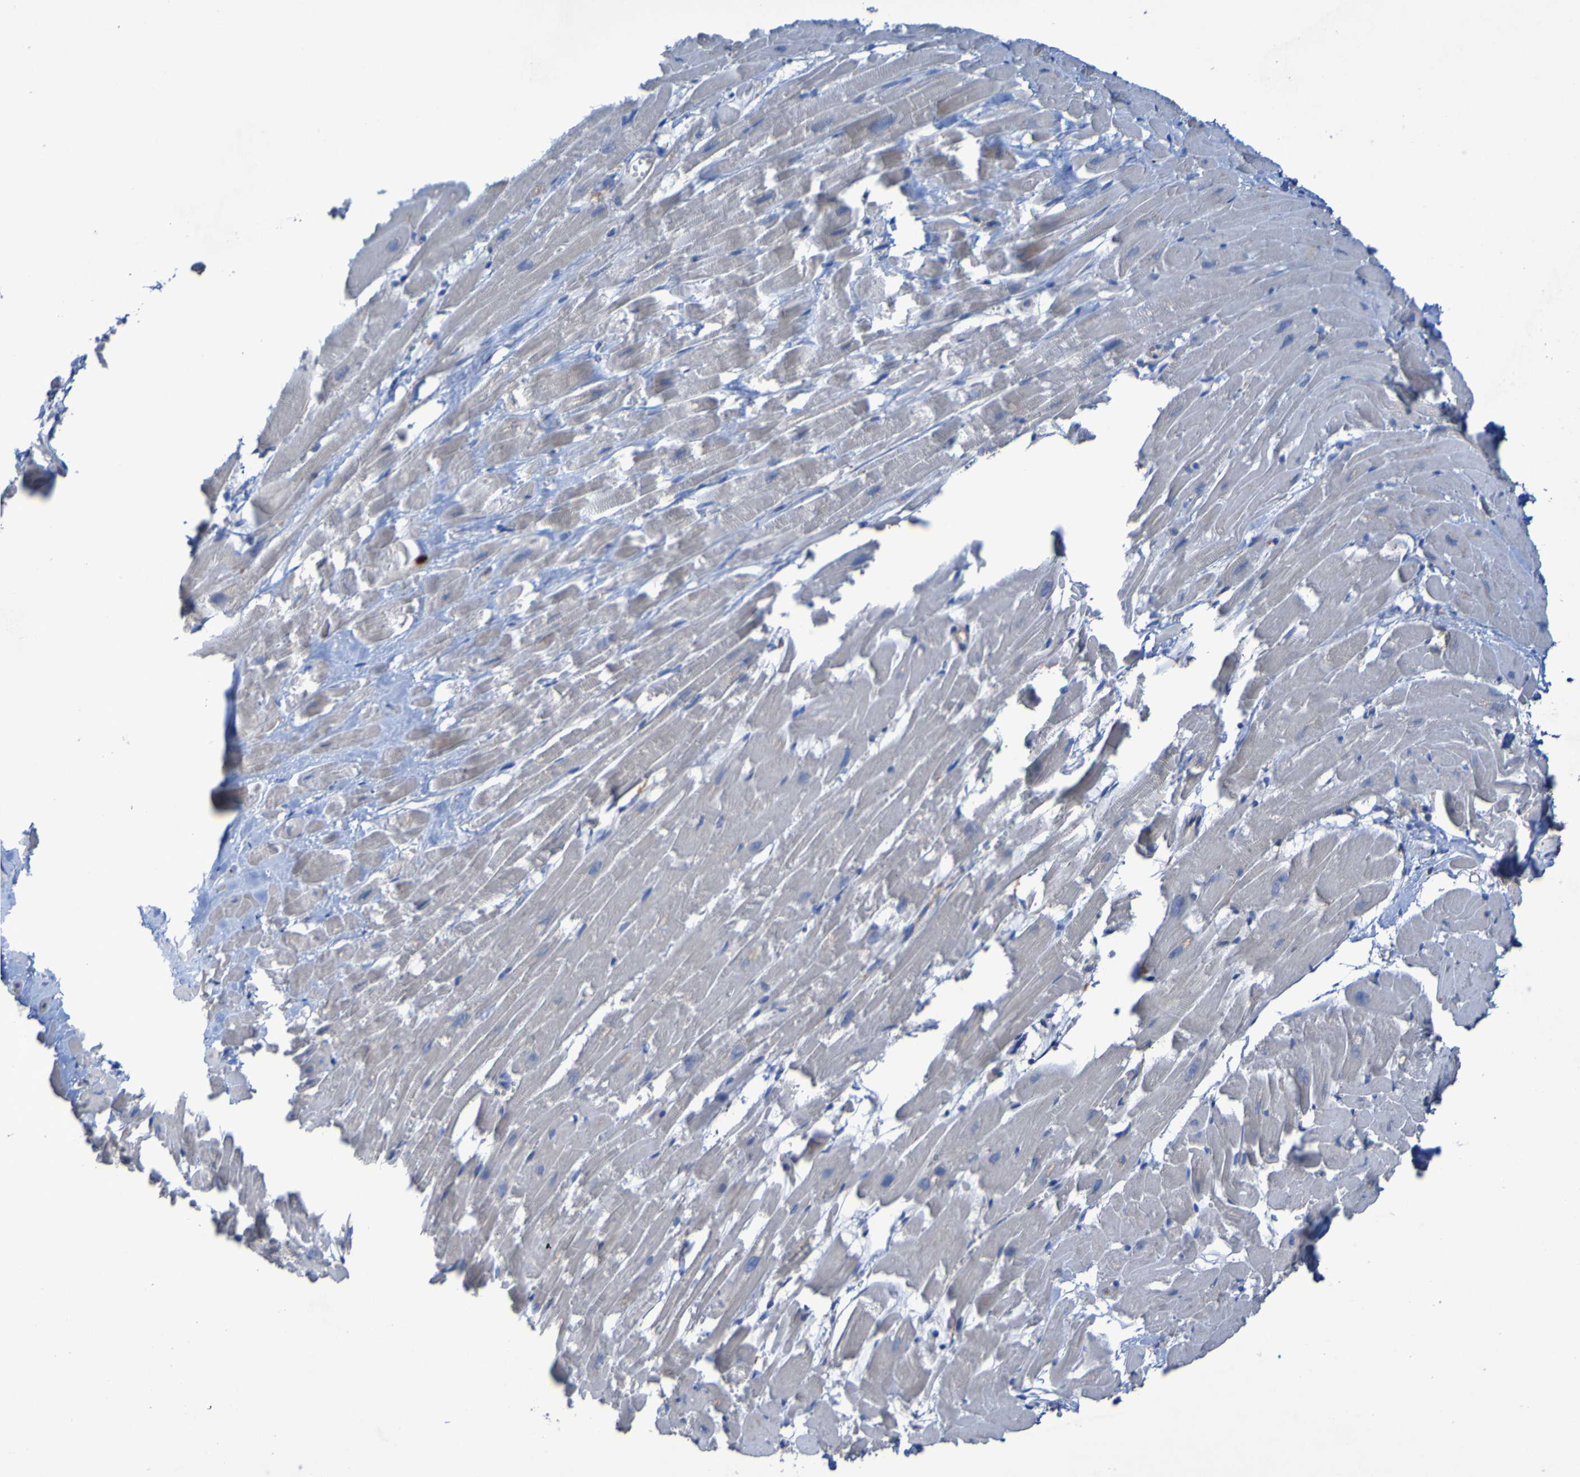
{"staining": {"intensity": "negative", "quantity": "none", "location": "none"}, "tissue": "heart muscle", "cell_type": "Cardiomyocytes", "image_type": "normal", "snomed": [{"axis": "morphology", "description": "Normal tissue, NOS"}, {"axis": "topography", "description": "Heart"}], "caption": "The immunohistochemistry histopathology image has no significant staining in cardiomyocytes of heart muscle.", "gene": "ARHGEF16", "patient": {"sex": "female", "age": 19}}